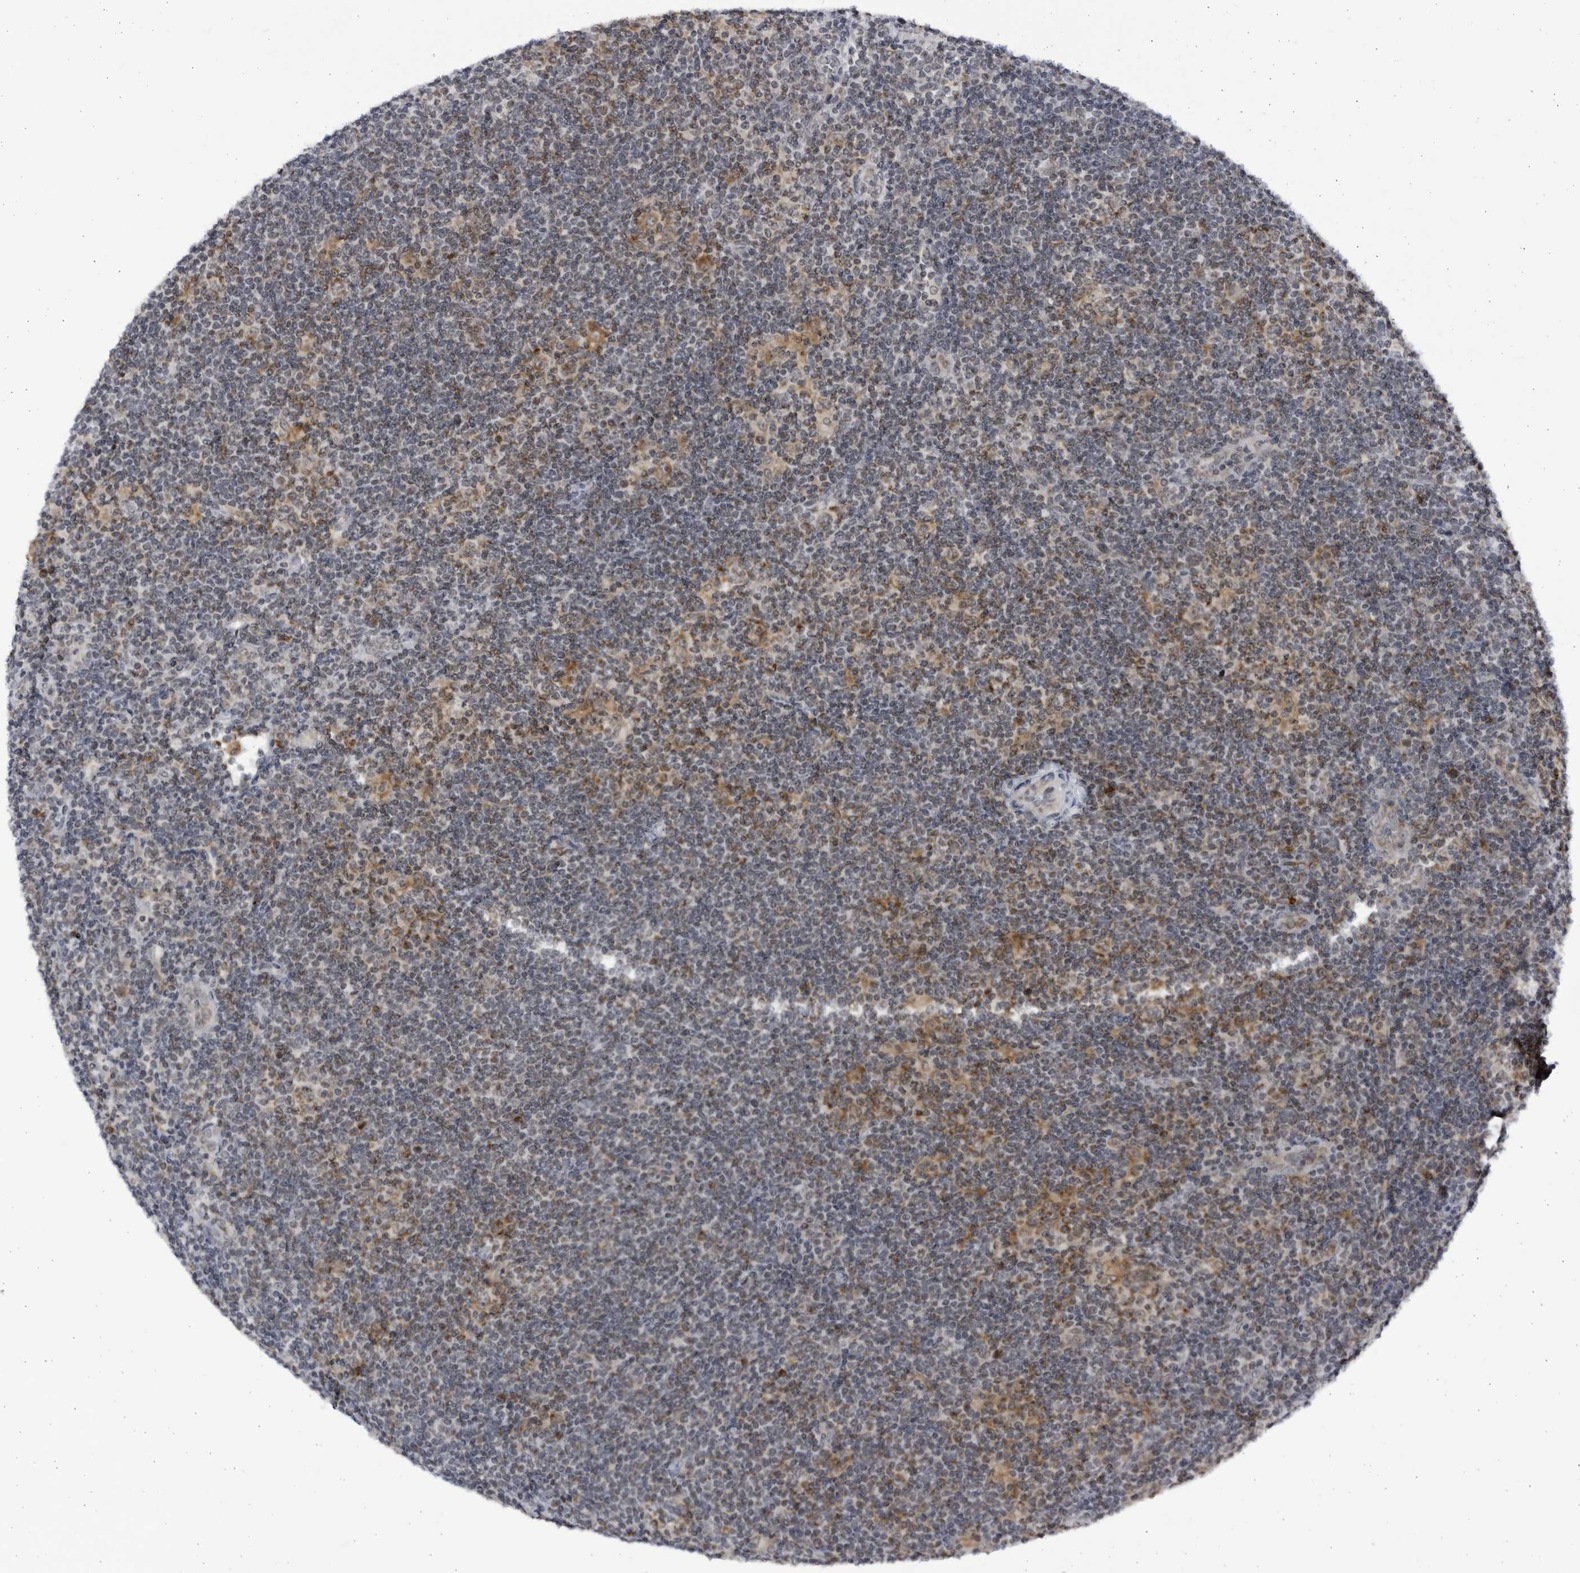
{"staining": {"intensity": "weak", "quantity": ">75%", "location": "cytoplasmic/membranous"}, "tissue": "lymphoma", "cell_type": "Tumor cells", "image_type": "cancer", "snomed": [{"axis": "morphology", "description": "Hodgkin's disease, NOS"}, {"axis": "topography", "description": "Lymph node"}], "caption": "Protein positivity by IHC reveals weak cytoplasmic/membranous staining in approximately >75% of tumor cells in Hodgkin's disease.", "gene": "SLC25A22", "patient": {"sex": "female", "age": 57}}